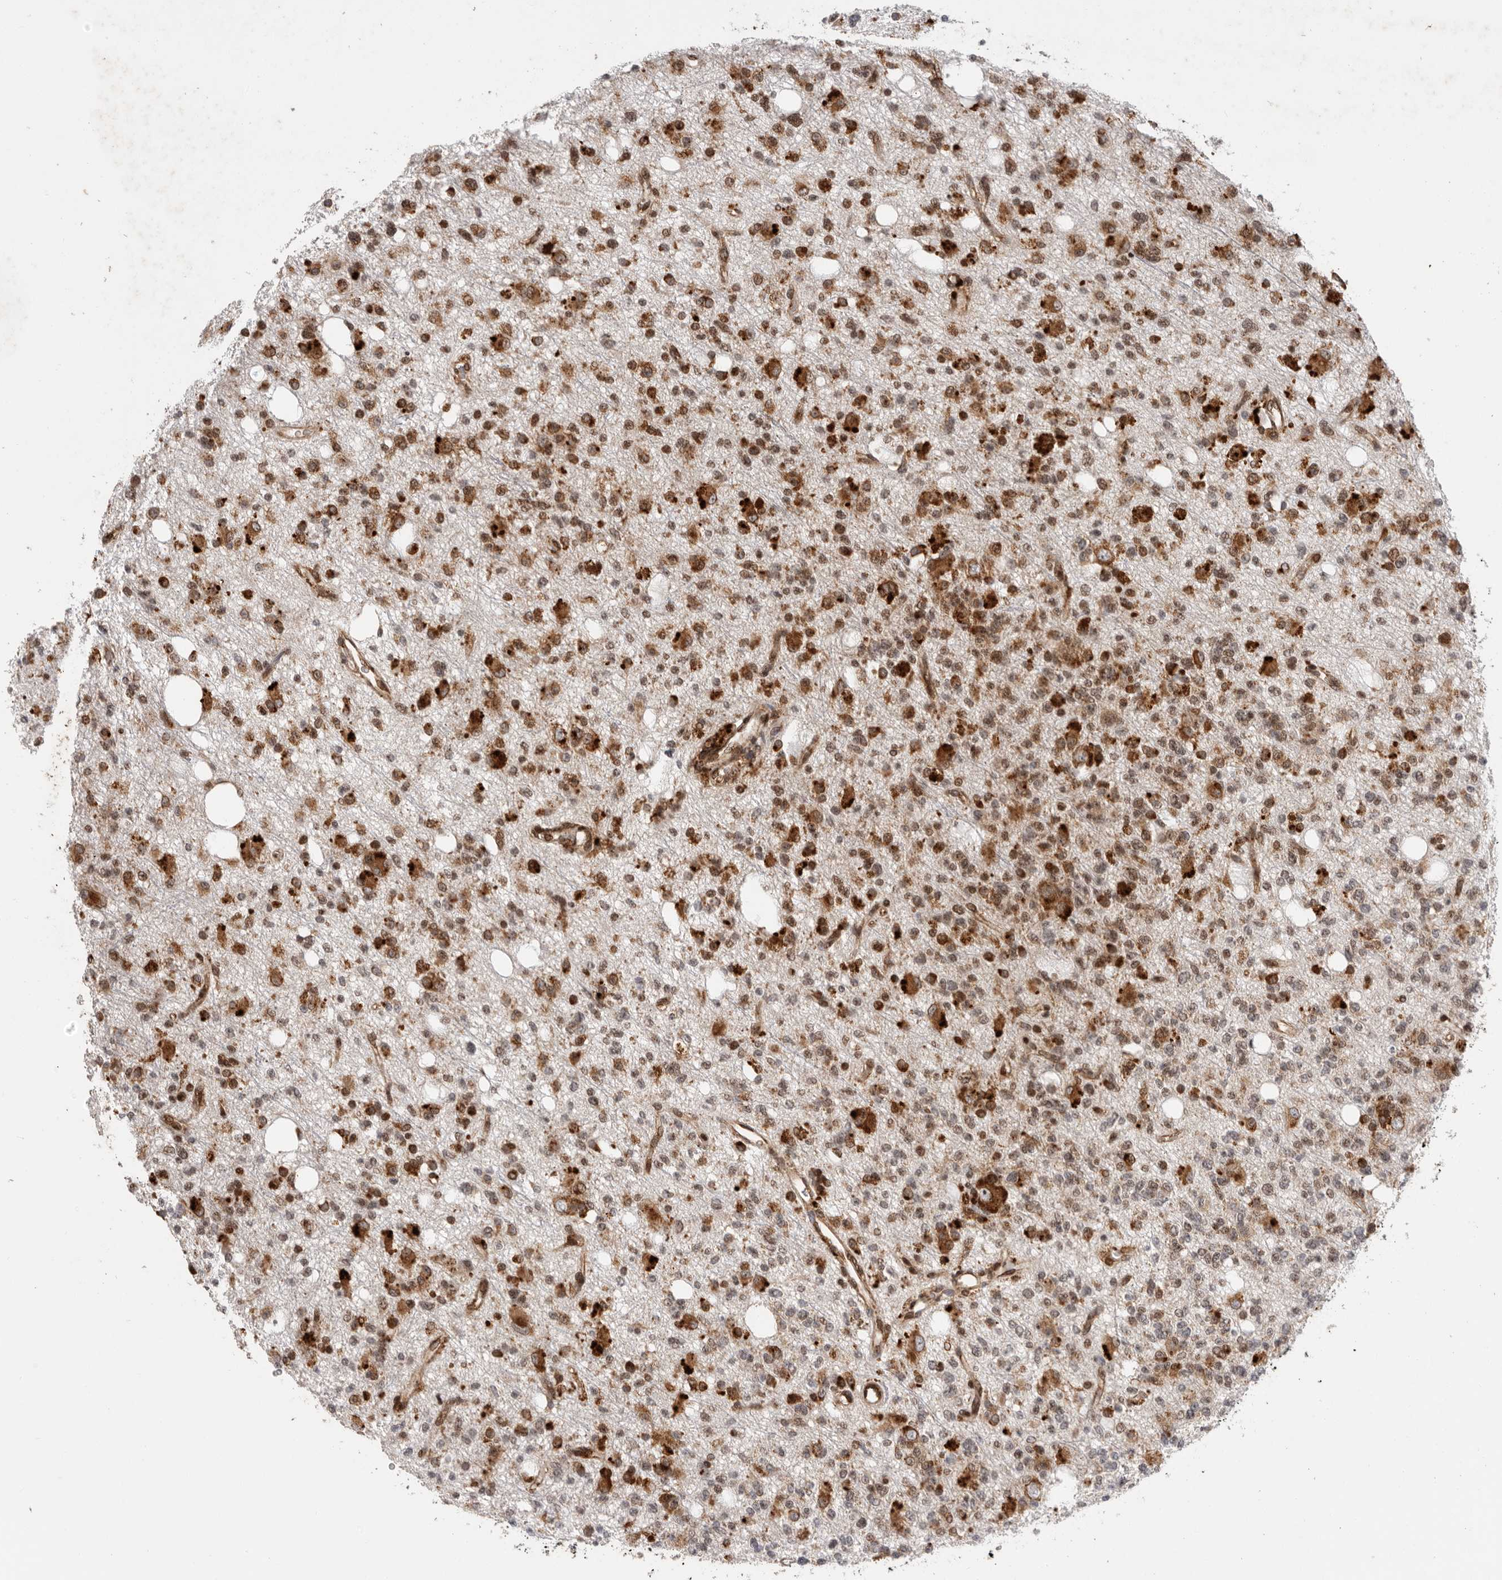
{"staining": {"intensity": "strong", "quantity": ">75%", "location": "cytoplasmic/membranous"}, "tissue": "glioma", "cell_type": "Tumor cells", "image_type": "cancer", "snomed": [{"axis": "morphology", "description": "Glioma, malignant, High grade"}, {"axis": "topography", "description": "Brain"}], "caption": "Malignant glioma (high-grade) was stained to show a protein in brown. There is high levels of strong cytoplasmic/membranous positivity in approximately >75% of tumor cells. The protein is stained brown, and the nuclei are stained in blue (DAB (3,3'-diaminobenzidine) IHC with brightfield microscopy, high magnification).", "gene": "FZD3", "patient": {"sex": "female", "age": 62}}